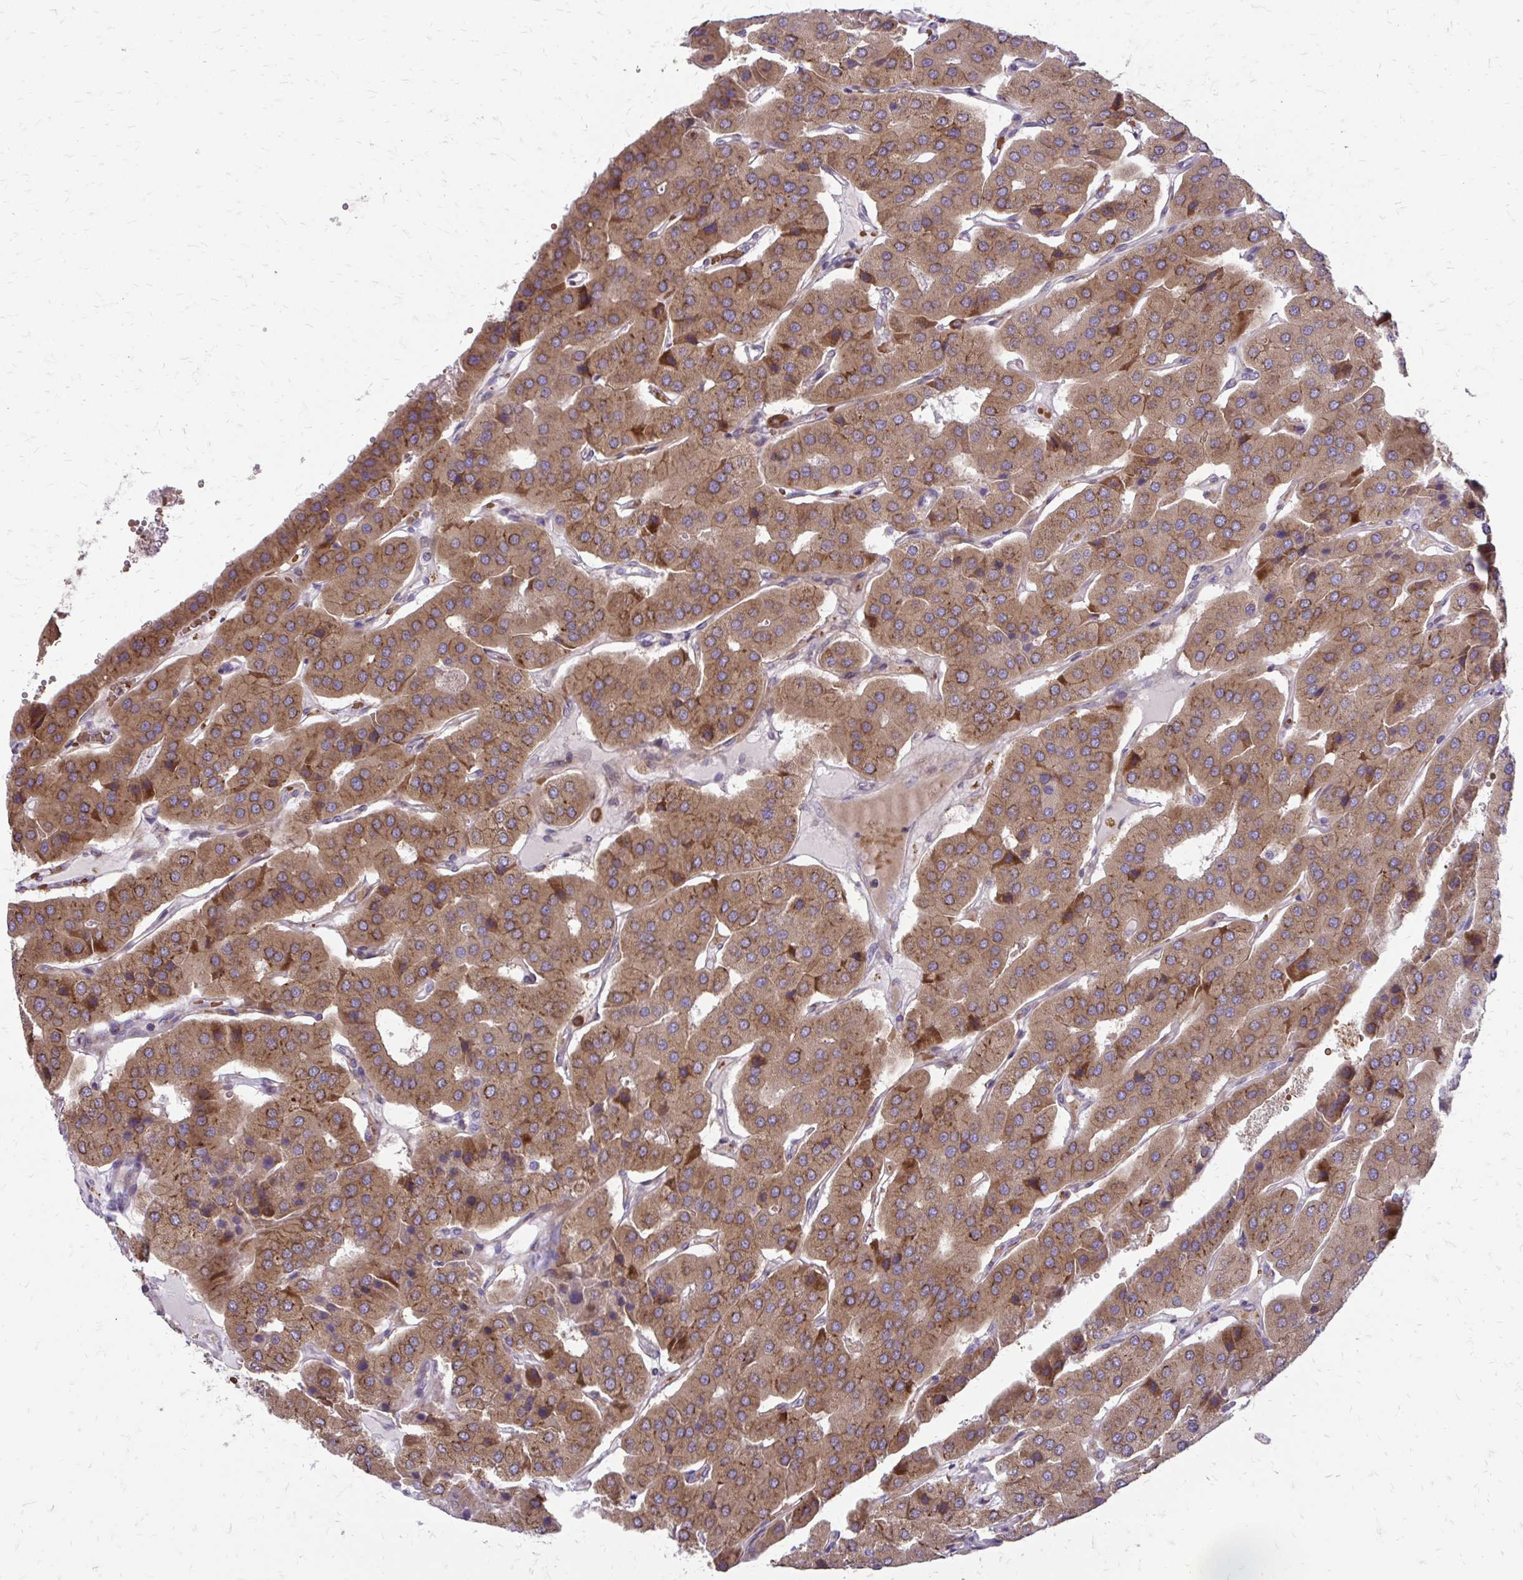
{"staining": {"intensity": "moderate", "quantity": ">75%", "location": "cytoplasmic/membranous"}, "tissue": "parathyroid gland", "cell_type": "Glandular cells", "image_type": "normal", "snomed": [{"axis": "morphology", "description": "Normal tissue, NOS"}, {"axis": "morphology", "description": "Adenoma, NOS"}, {"axis": "topography", "description": "Parathyroid gland"}], "caption": "The immunohistochemical stain shows moderate cytoplasmic/membranous positivity in glandular cells of benign parathyroid gland. Immunohistochemistry stains the protein in brown and the nuclei are stained blue.", "gene": "FUNDC2", "patient": {"sex": "female", "age": 86}}